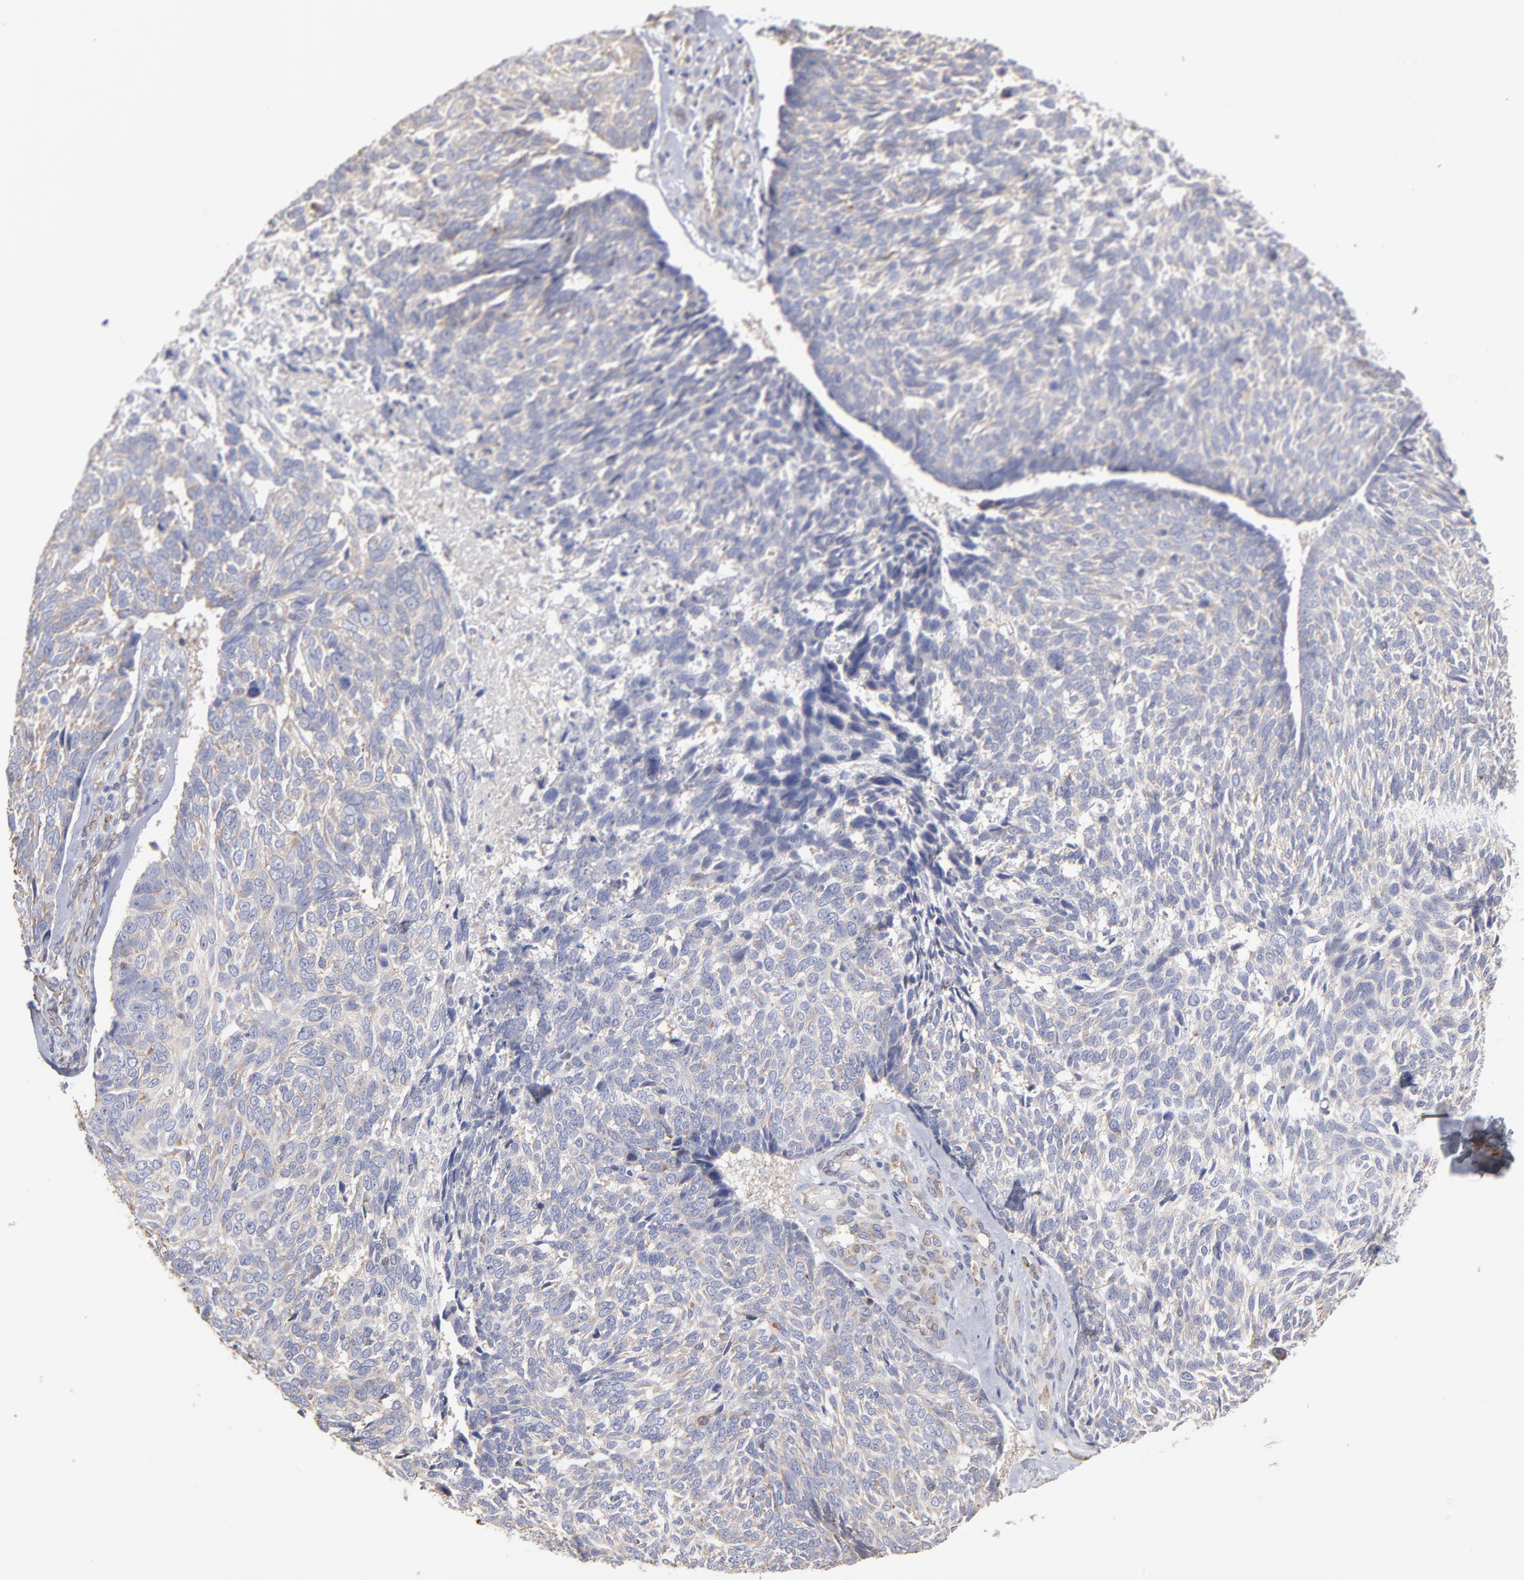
{"staining": {"intensity": "weak", "quantity": "25%-75%", "location": "cytoplasmic/membranous"}, "tissue": "skin cancer", "cell_type": "Tumor cells", "image_type": "cancer", "snomed": [{"axis": "morphology", "description": "Basal cell carcinoma"}, {"axis": "topography", "description": "Skin"}], "caption": "About 25%-75% of tumor cells in skin cancer demonstrate weak cytoplasmic/membranous protein staining as visualized by brown immunohistochemical staining.", "gene": "RPL3", "patient": {"sex": "male", "age": 72}}